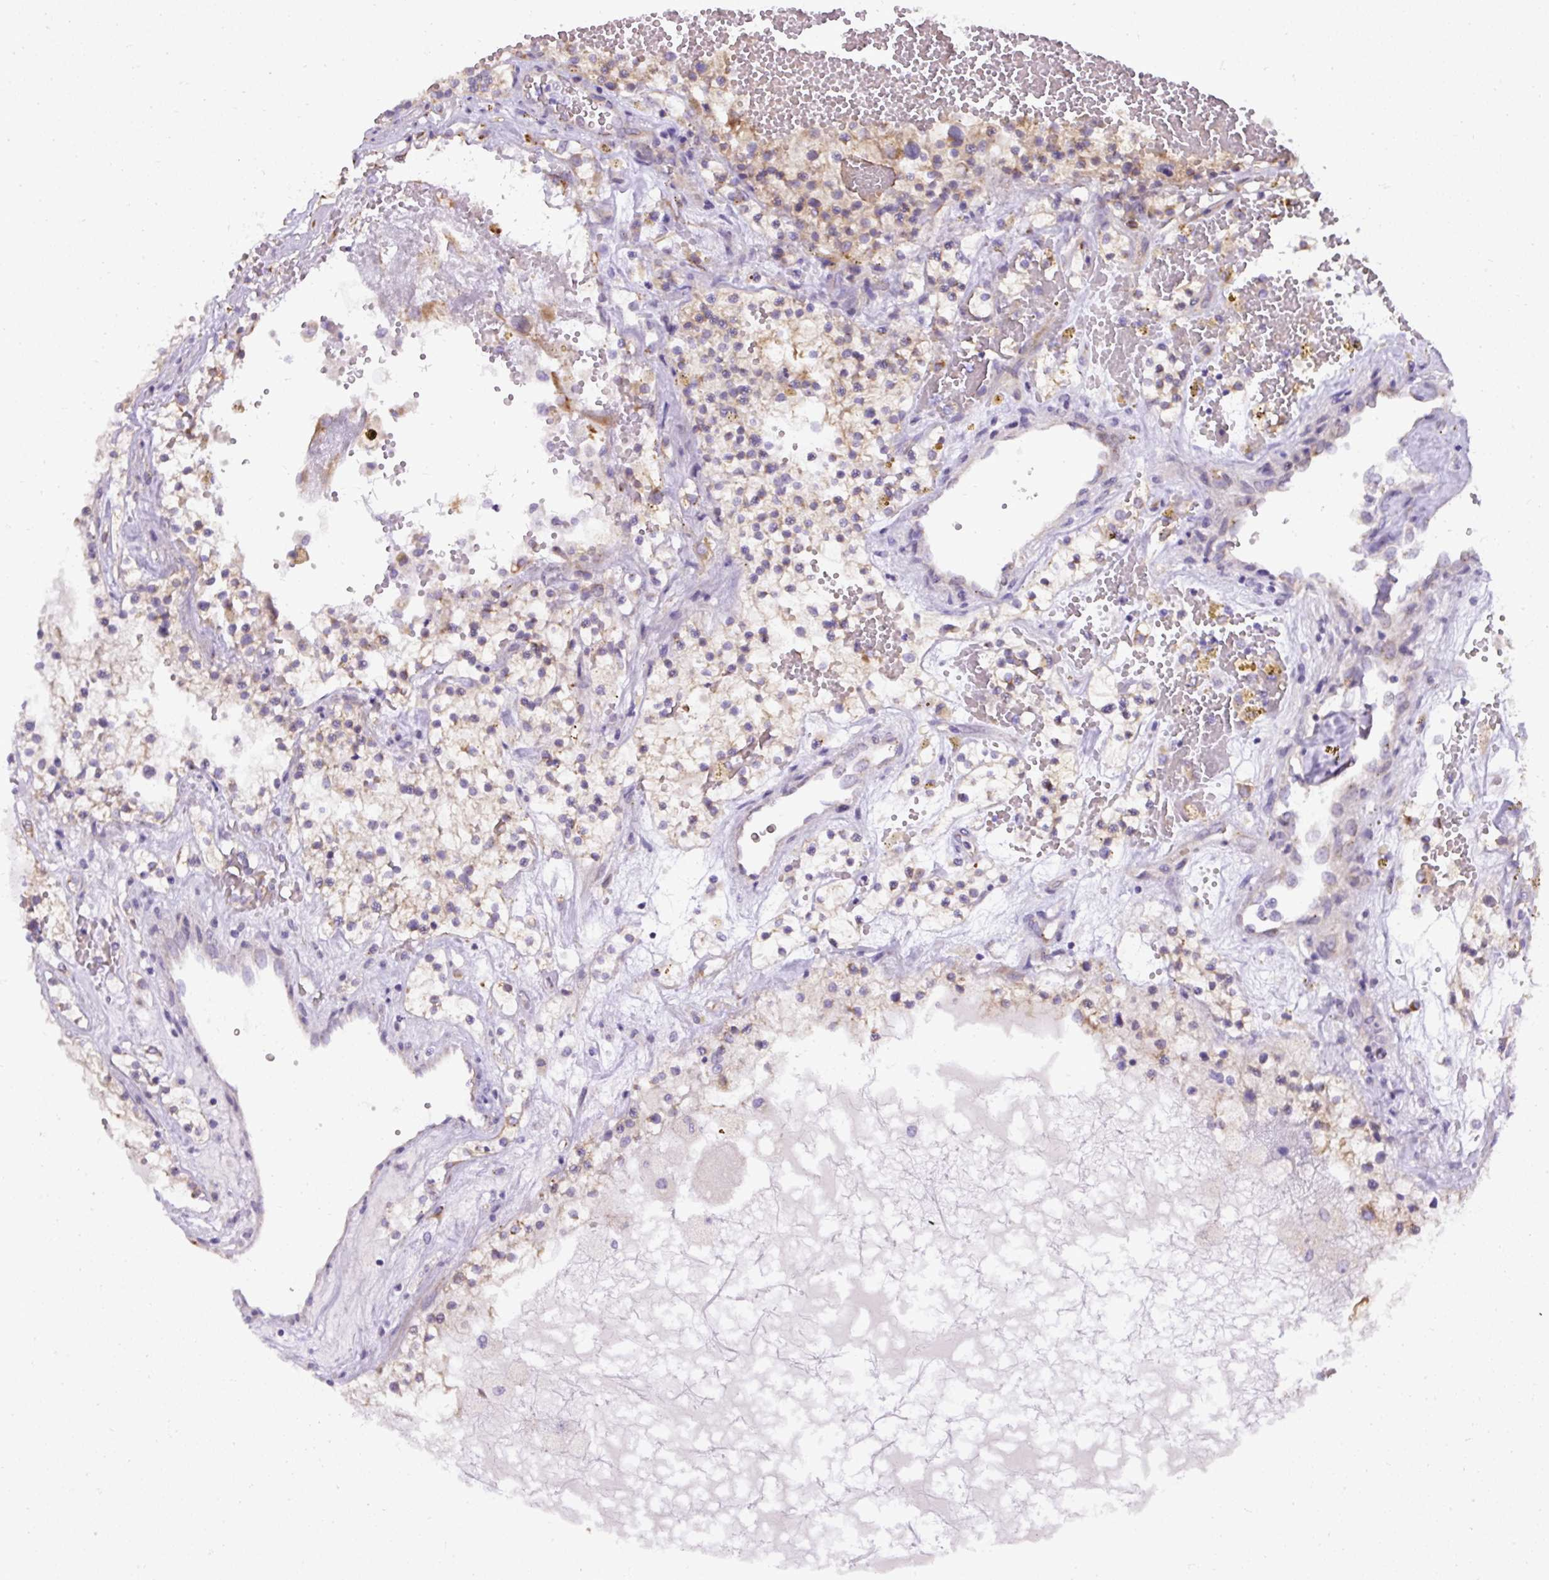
{"staining": {"intensity": "weak", "quantity": "<25%", "location": "cytoplasmic/membranous"}, "tissue": "renal cancer", "cell_type": "Tumor cells", "image_type": "cancer", "snomed": [{"axis": "morphology", "description": "Normal tissue, NOS"}, {"axis": "morphology", "description": "Adenocarcinoma, NOS"}, {"axis": "topography", "description": "Kidney"}], "caption": "Tumor cells are negative for protein expression in human renal cancer.", "gene": "FAM149A", "patient": {"sex": "male", "age": 68}}